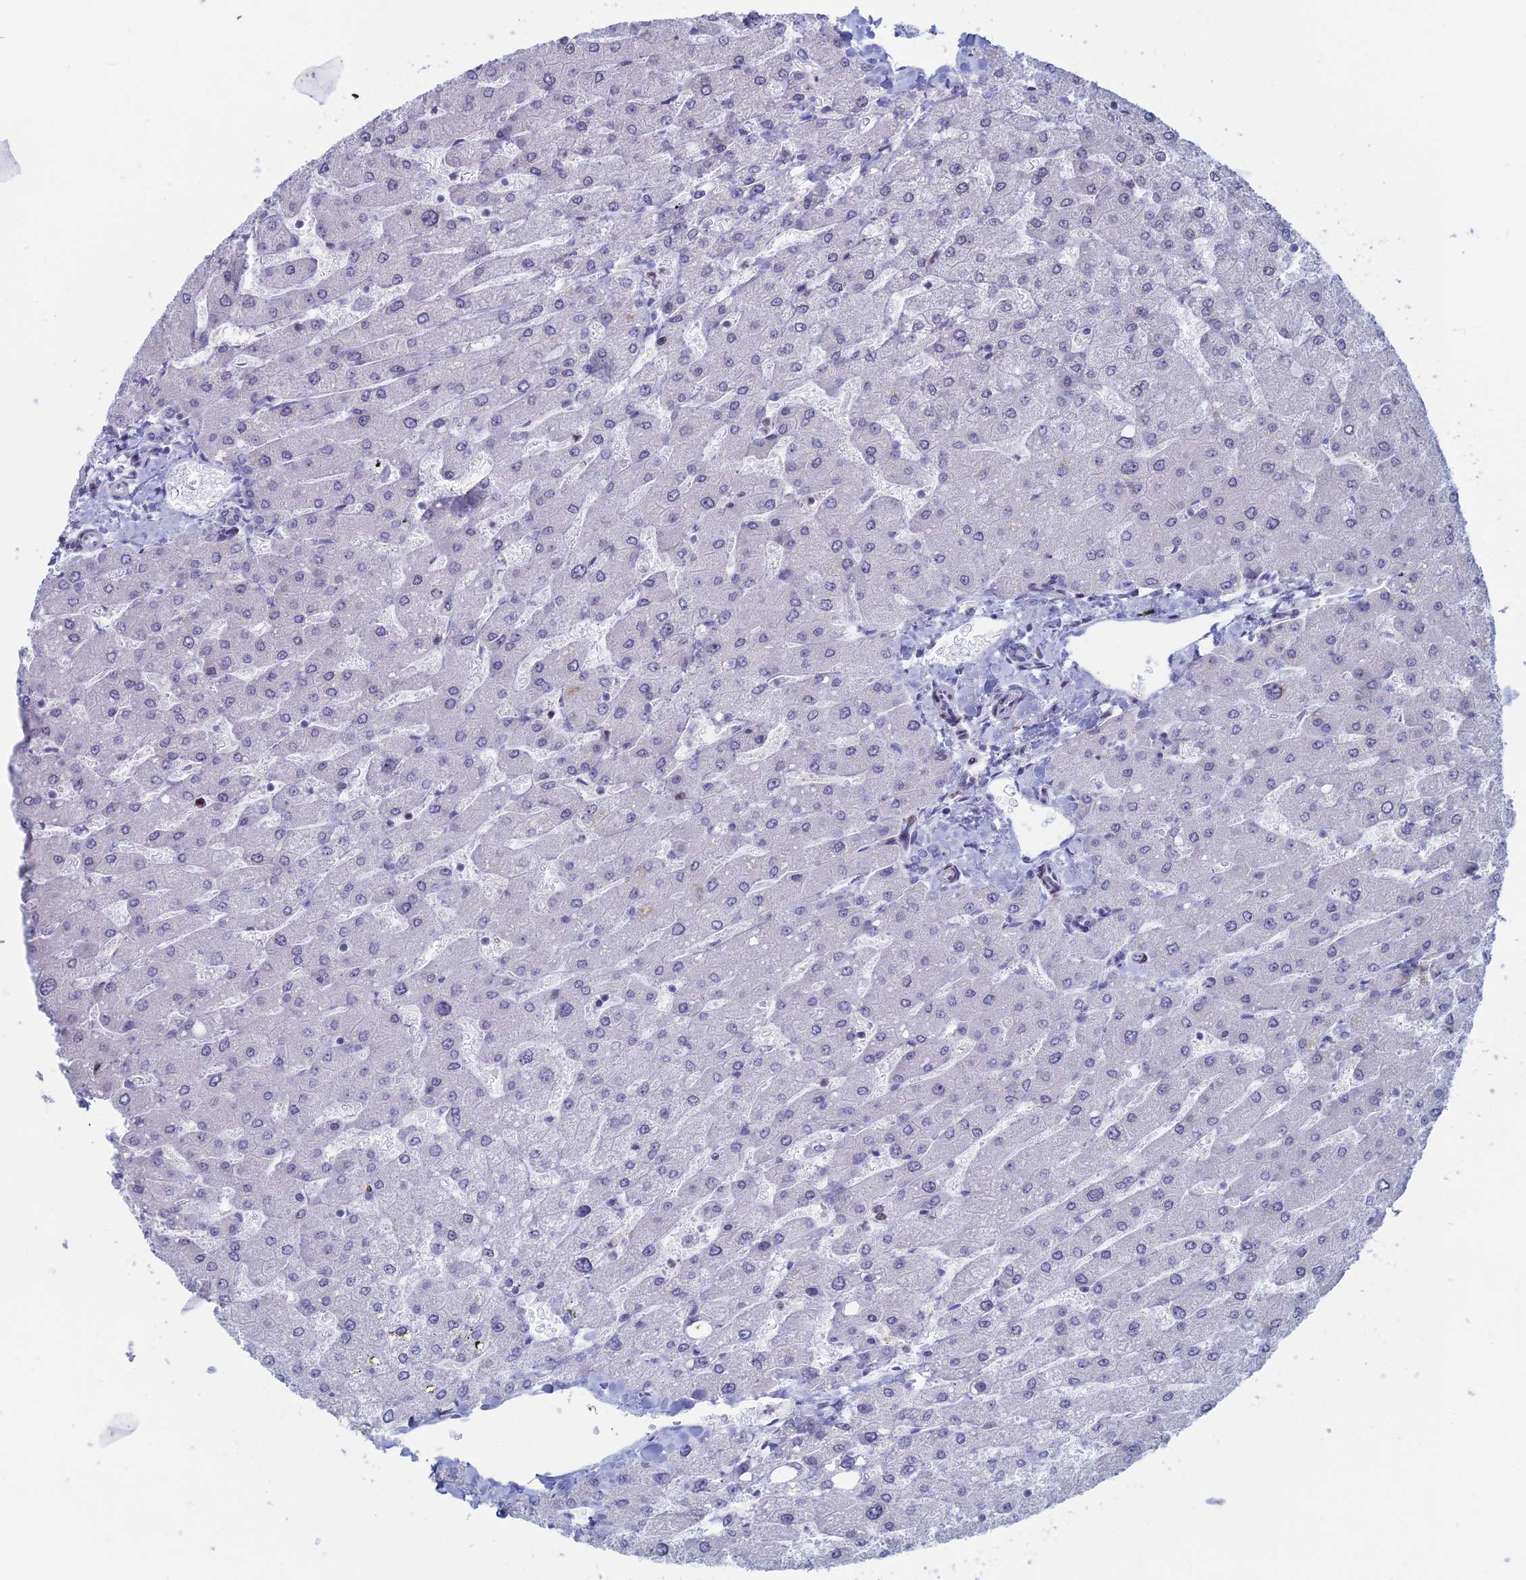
{"staining": {"intensity": "negative", "quantity": "none", "location": "none"}, "tissue": "liver", "cell_type": "Cholangiocytes", "image_type": "normal", "snomed": [{"axis": "morphology", "description": "Normal tissue, NOS"}, {"axis": "topography", "description": "Liver"}], "caption": "This is a photomicrograph of immunohistochemistry (IHC) staining of unremarkable liver, which shows no staining in cholangiocytes.", "gene": "CERS6", "patient": {"sex": "male", "age": 55}}